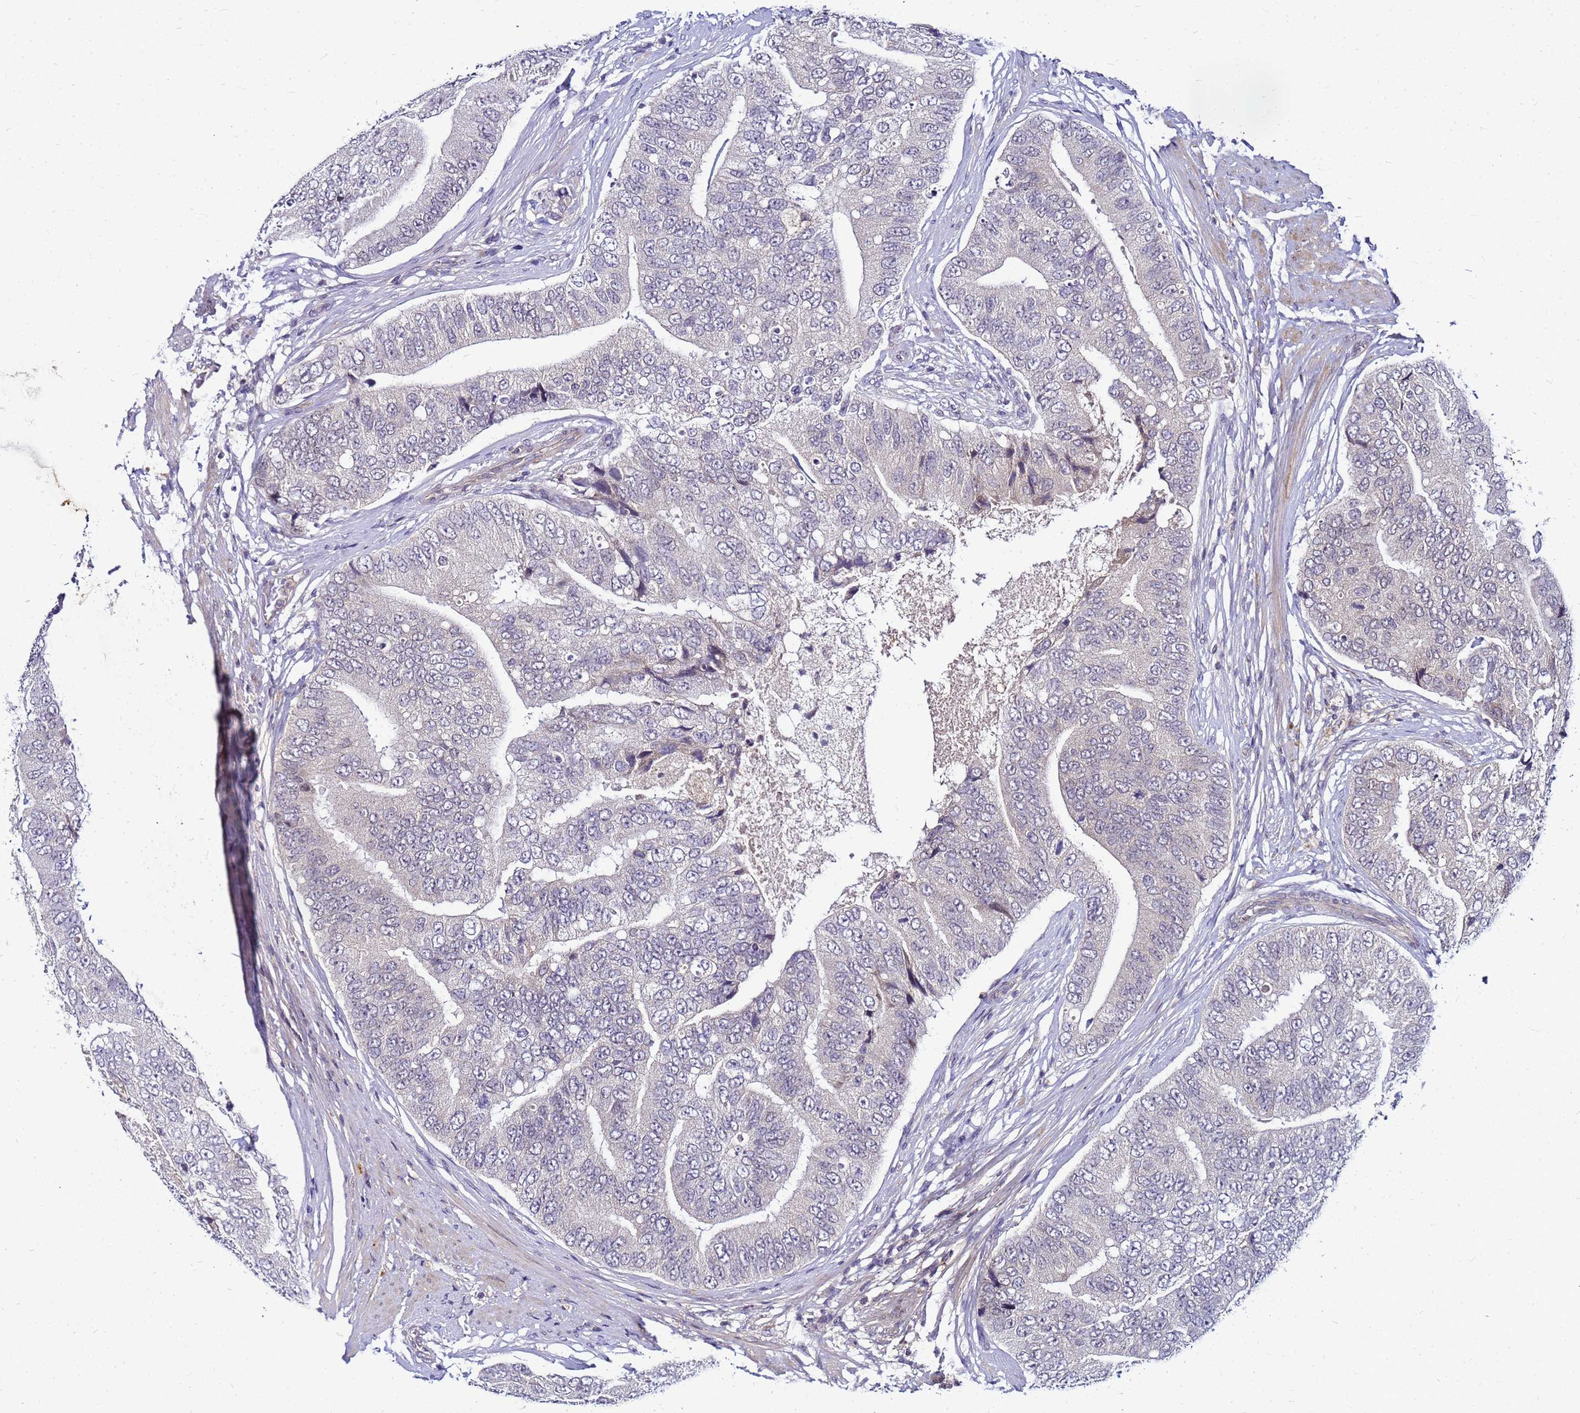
{"staining": {"intensity": "weak", "quantity": "<25%", "location": "cytoplasmic/membranous"}, "tissue": "prostate cancer", "cell_type": "Tumor cells", "image_type": "cancer", "snomed": [{"axis": "morphology", "description": "Adenocarcinoma, High grade"}, {"axis": "topography", "description": "Prostate"}], "caption": "High magnification brightfield microscopy of prostate cancer stained with DAB (brown) and counterstained with hematoxylin (blue): tumor cells show no significant positivity. The staining was performed using DAB (3,3'-diaminobenzidine) to visualize the protein expression in brown, while the nuclei were stained in blue with hematoxylin (Magnification: 20x).", "gene": "SAT1", "patient": {"sex": "male", "age": 70}}